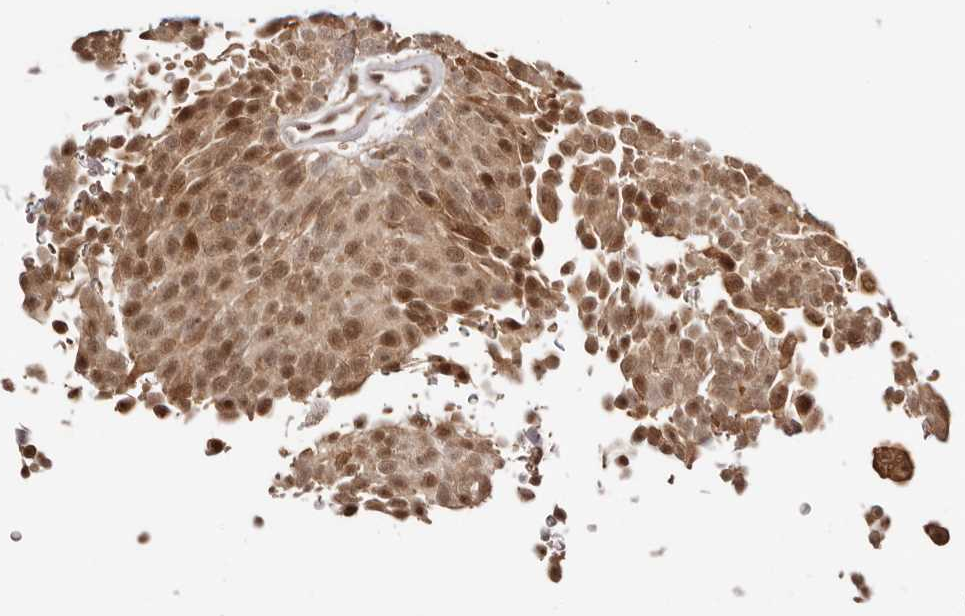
{"staining": {"intensity": "moderate", "quantity": ">75%", "location": "cytoplasmic/membranous,nuclear"}, "tissue": "urothelial cancer", "cell_type": "Tumor cells", "image_type": "cancer", "snomed": [{"axis": "morphology", "description": "Urothelial carcinoma, Low grade"}, {"axis": "topography", "description": "Urinary bladder"}], "caption": "A medium amount of moderate cytoplasmic/membranous and nuclear positivity is seen in about >75% of tumor cells in urothelial carcinoma (low-grade) tissue.", "gene": "MED8", "patient": {"sex": "male", "age": 78}}